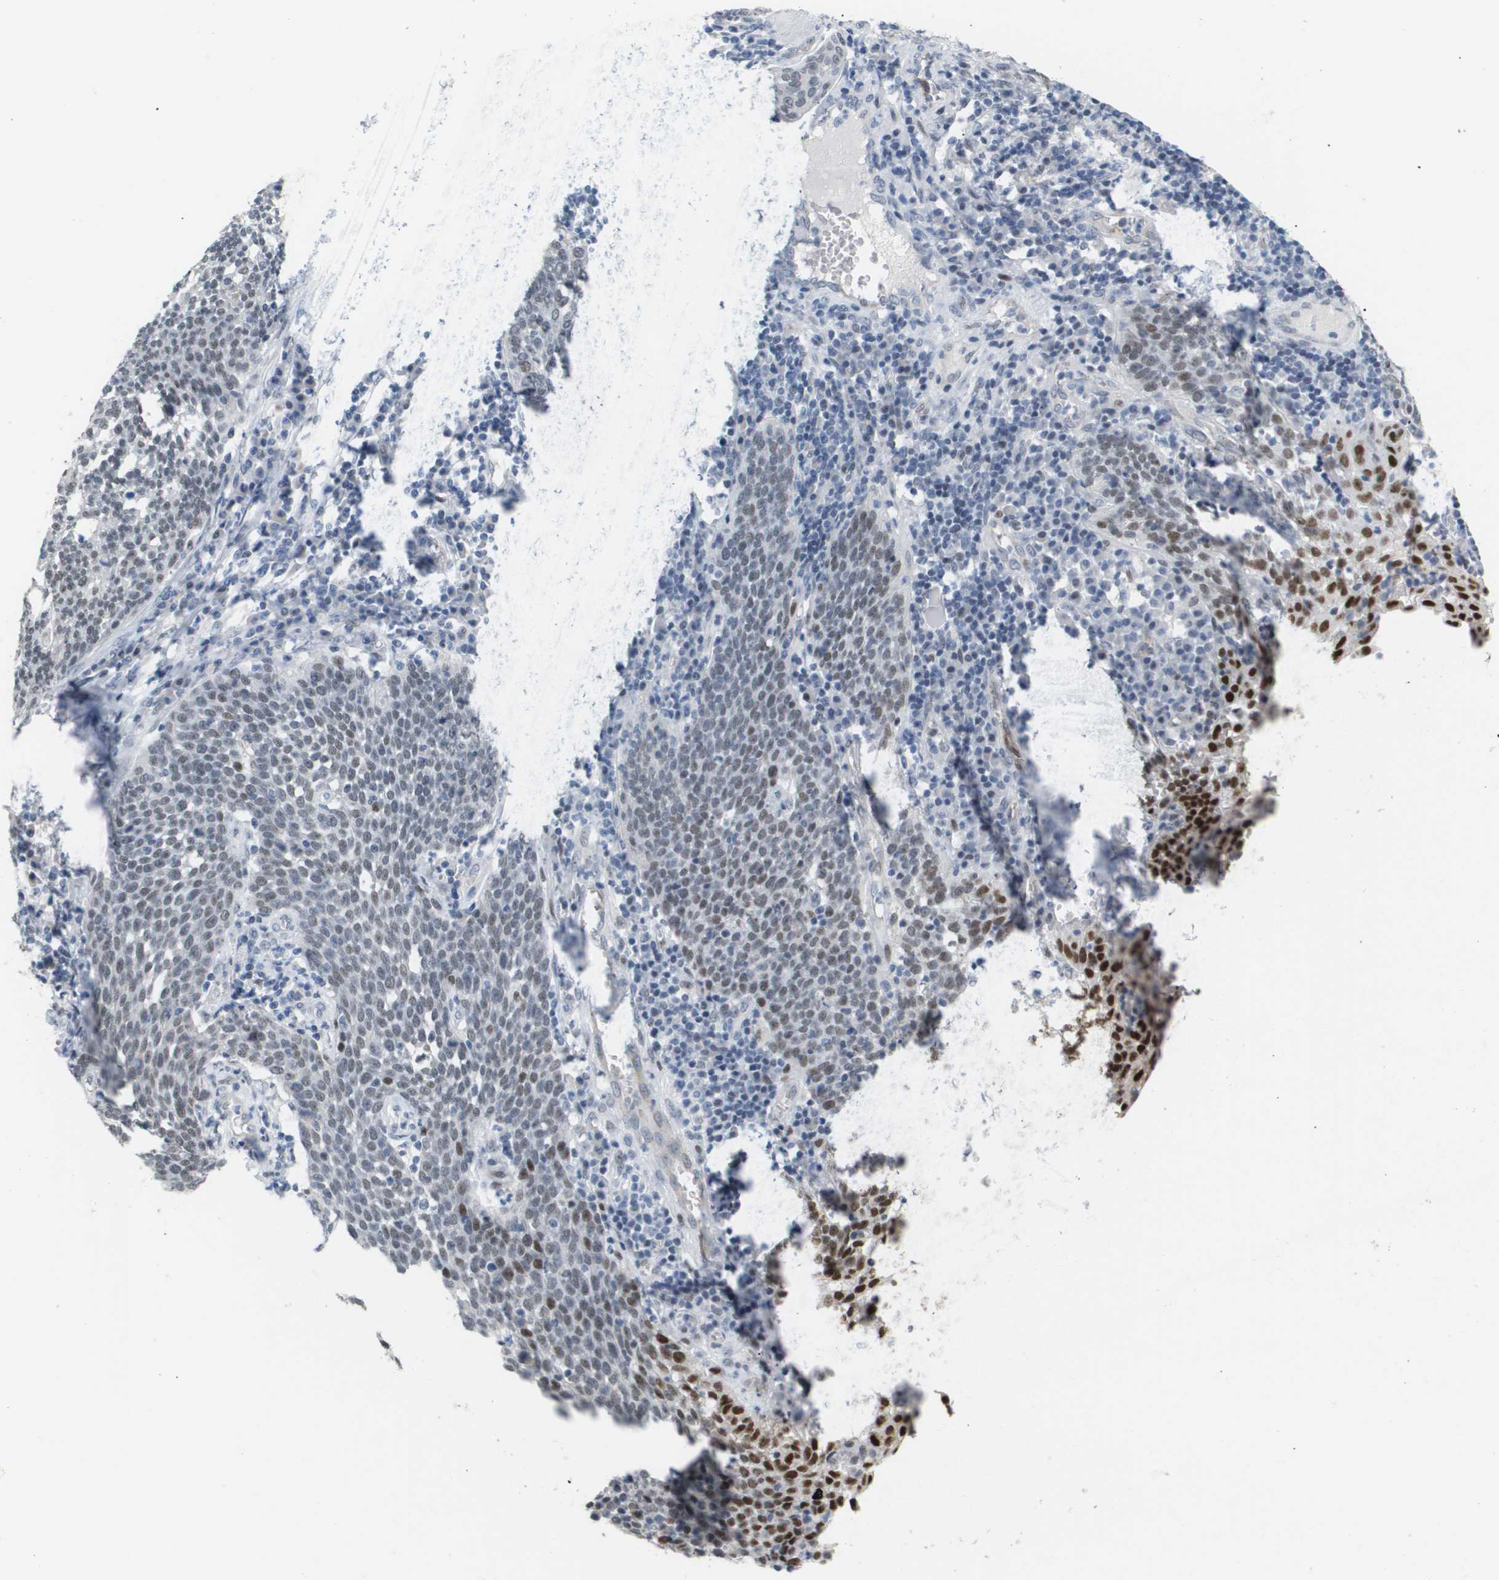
{"staining": {"intensity": "weak", "quantity": "25%-75%", "location": "nuclear"}, "tissue": "cervical cancer", "cell_type": "Tumor cells", "image_type": "cancer", "snomed": [{"axis": "morphology", "description": "Squamous cell carcinoma, NOS"}, {"axis": "topography", "description": "Cervix"}], "caption": "Brown immunohistochemical staining in human cervical squamous cell carcinoma exhibits weak nuclear expression in about 25%-75% of tumor cells.", "gene": "PPARD", "patient": {"sex": "female", "age": 34}}